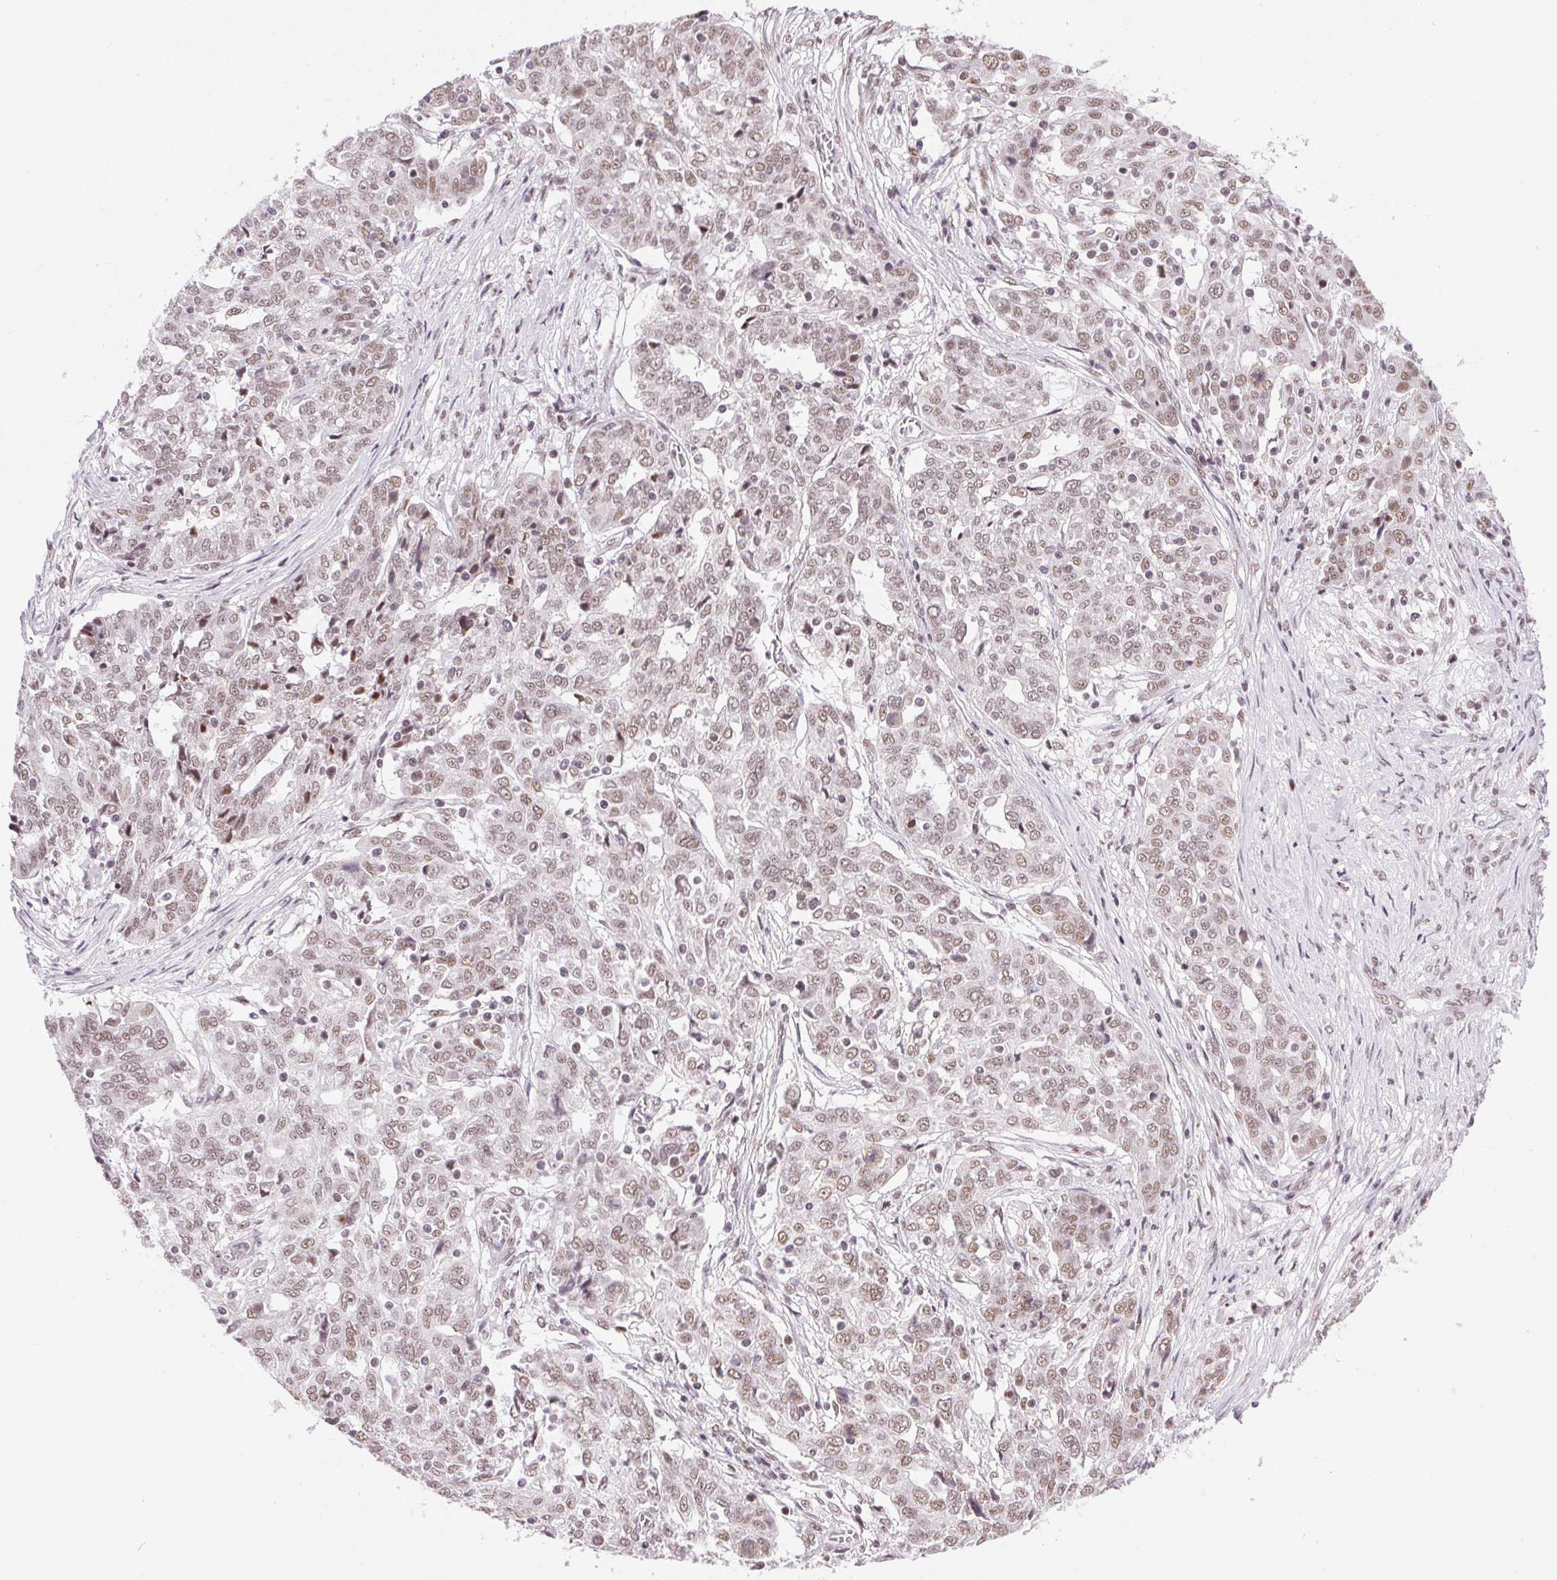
{"staining": {"intensity": "weak", "quantity": ">75%", "location": "nuclear"}, "tissue": "ovarian cancer", "cell_type": "Tumor cells", "image_type": "cancer", "snomed": [{"axis": "morphology", "description": "Cystadenocarcinoma, serous, NOS"}, {"axis": "topography", "description": "Ovary"}], "caption": "Human ovarian cancer stained with a protein marker reveals weak staining in tumor cells.", "gene": "TRA2B", "patient": {"sex": "female", "age": 67}}